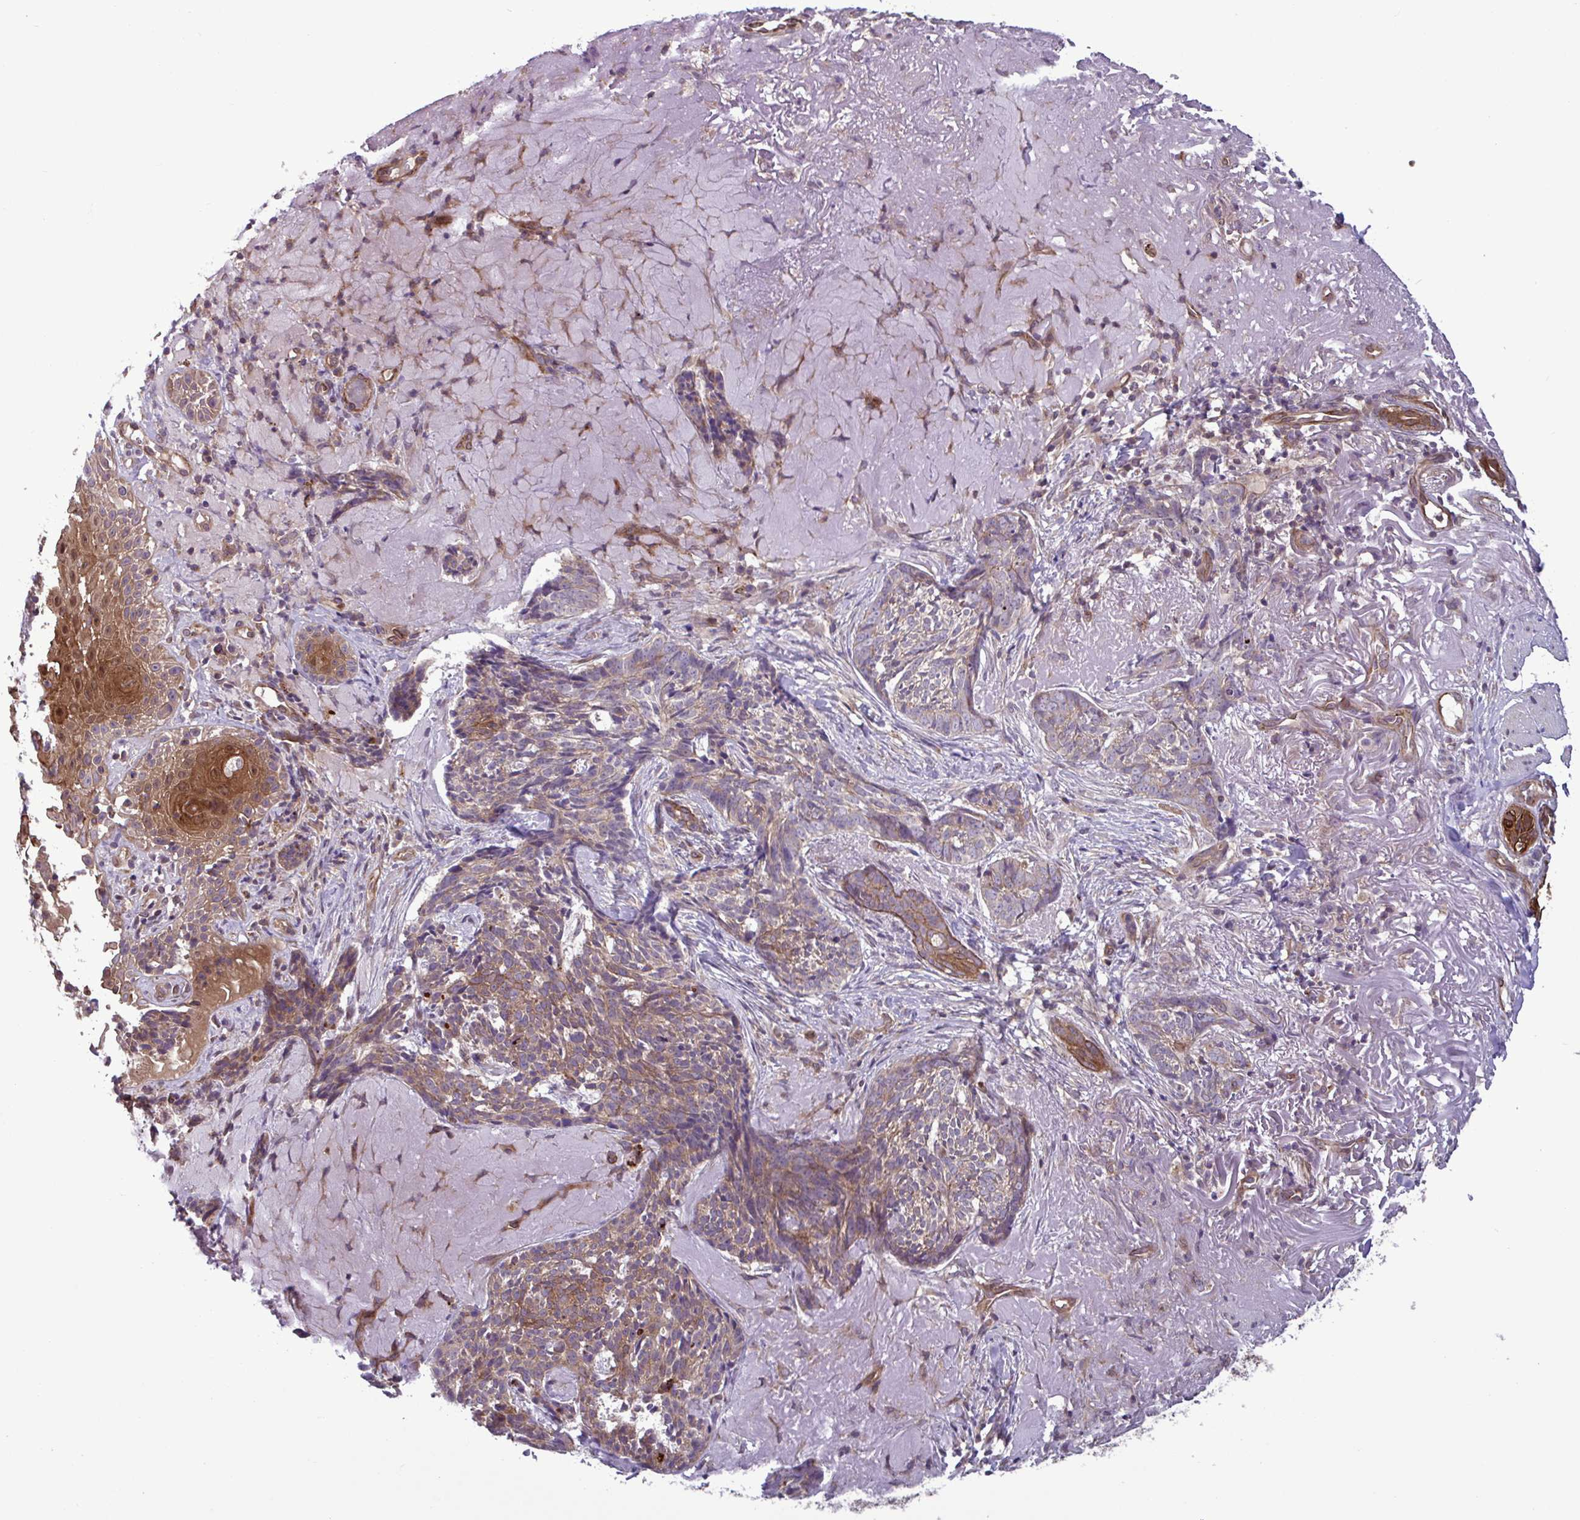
{"staining": {"intensity": "moderate", "quantity": "25%-75%", "location": "cytoplasmic/membranous"}, "tissue": "skin cancer", "cell_type": "Tumor cells", "image_type": "cancer", "snomed": [{"axis": "morphology", "description": "Basal cell carcinoma"}, {"axis": "topography", "description": "Skin"}, {"axis": "topography", "description": "Skin of face"}], "caption": "Immunohistochemical staining of skin basal cell carcinoma demonstrates moderate cytoplasmic/membranous protein staining in about 25%-75% of tumor cells.", "gene": "GLTP", "patient": {"sex": "female", "age": 95}}